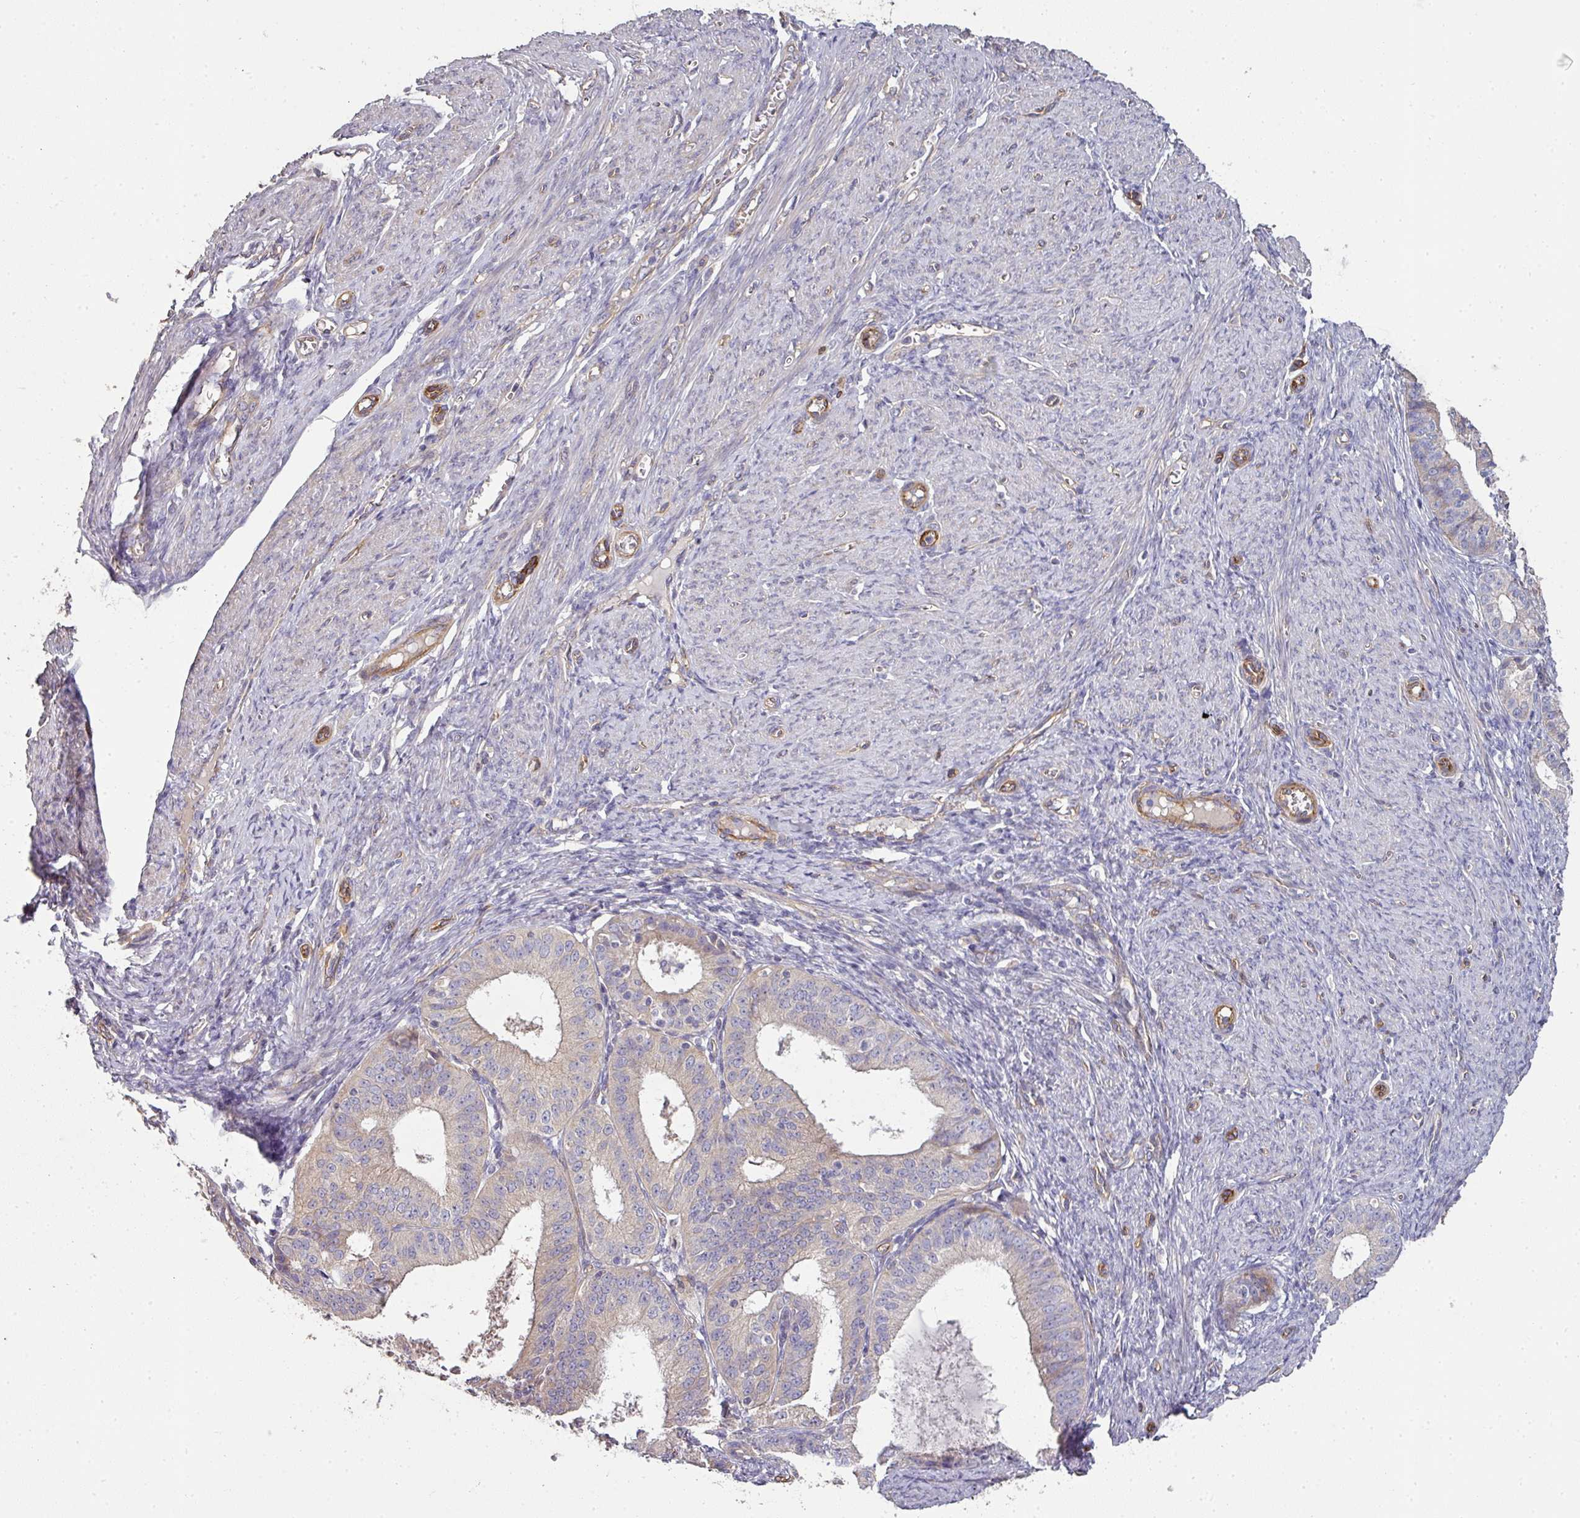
{"staining": {"intensity": "negative", "quantity": "none", "location": "none"}, "tissue": "endometrial cancer", "cell_type": "Tumor cells", "image_type": "cancer", "snomed": [{"axis": "morphology", "description": "Adenocarcinoma, NOS"}, {"axis": "topography", "description": "Endometrium"}], "caption": "Tumor cells are negative for protein expression in human endometrial adenocarcinoma.", "gene": "PCDH1", "patient": {"sex": "female", "age": 51}}